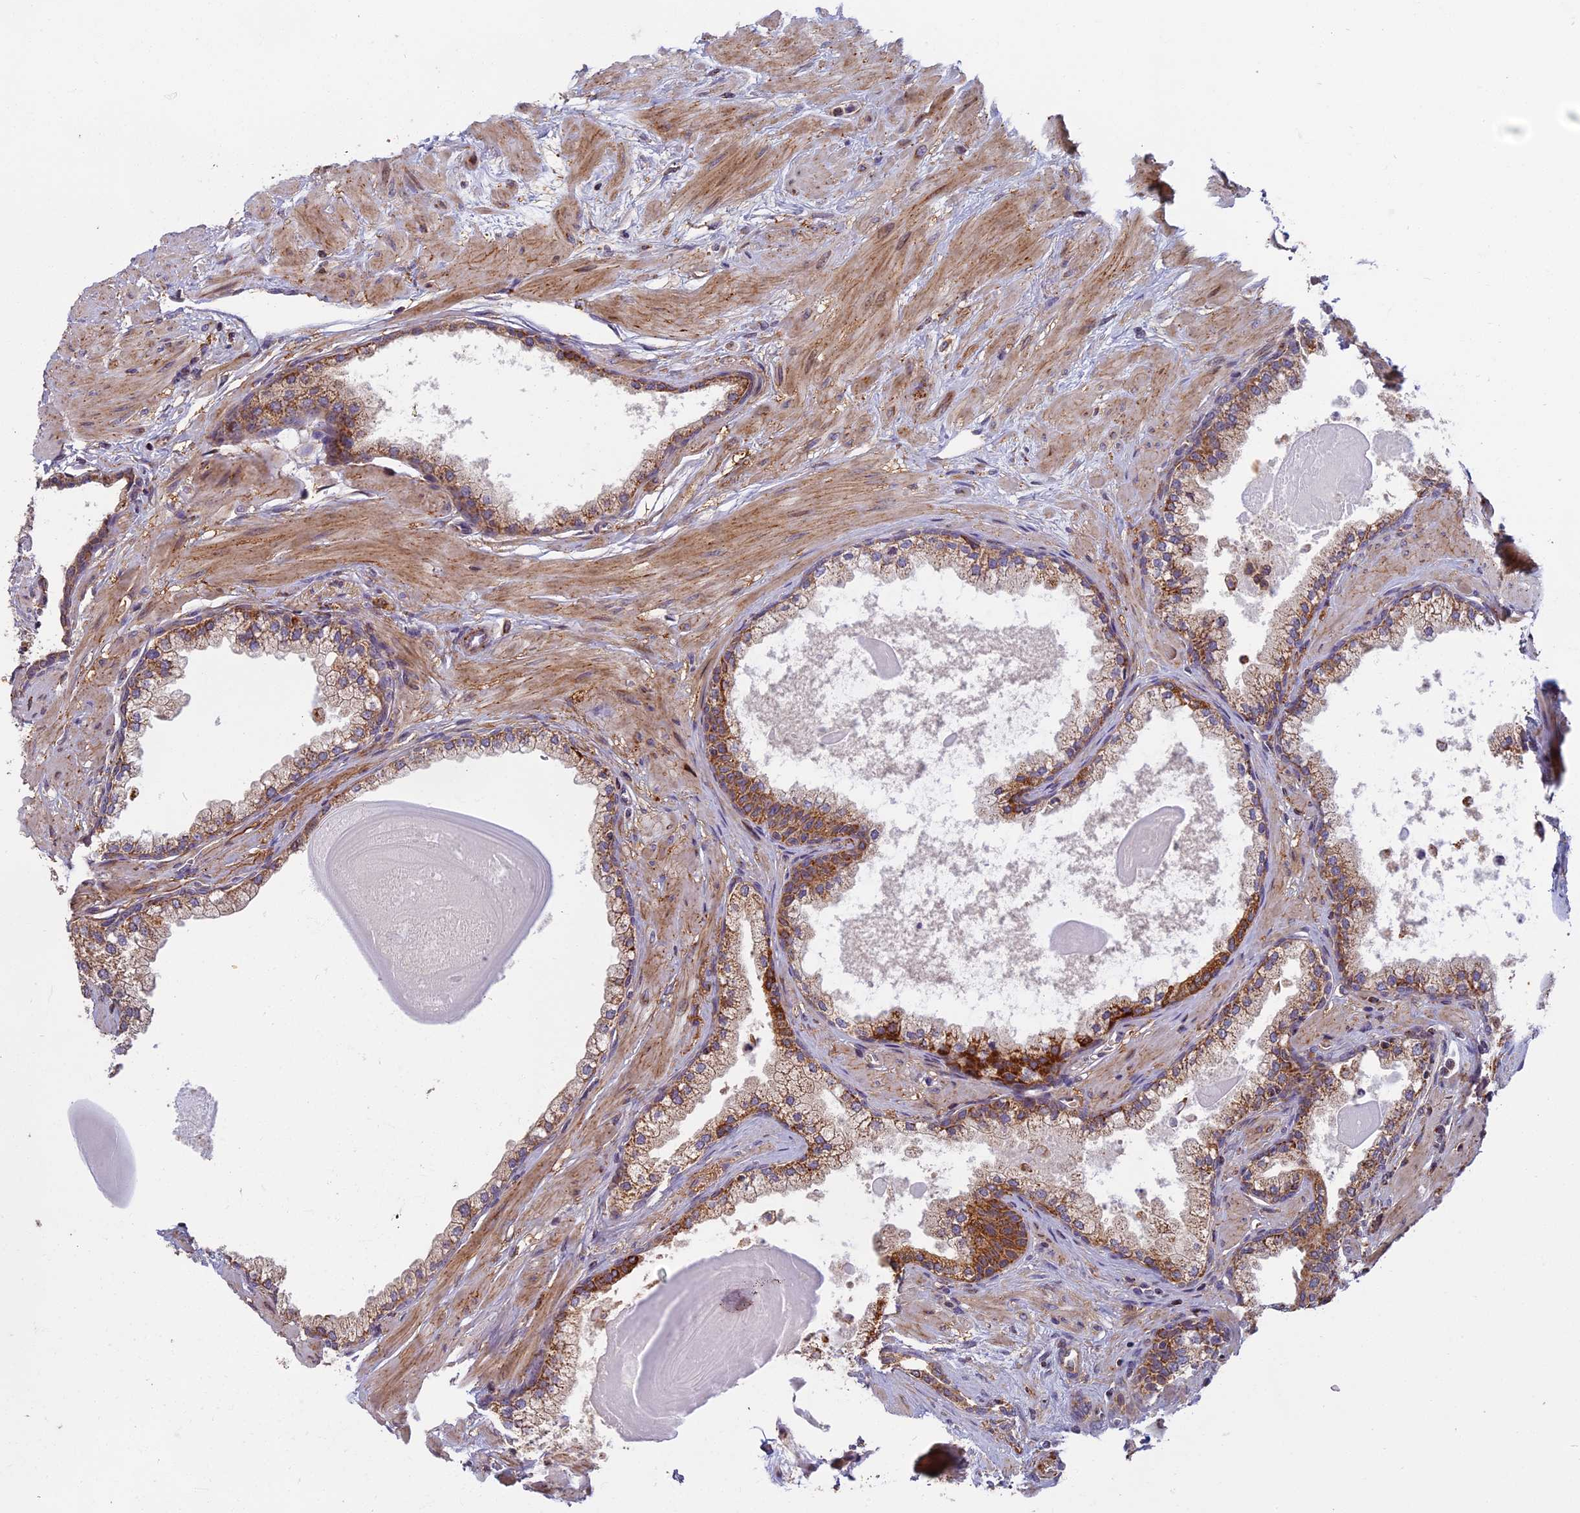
{"staining": {"intensity": "moderate", "quantity": ">75%", "location": "cytoplasmic/membranous"}, "tissue": "prostate", "cell_type": "Glandular cells", "image_type": "normal", "snomed": [{"axis": "morphology", "description": "Normal tissue, NOS"}, {"axis": "topography", "description": "Prostate"}], "caption": "Immunohistochemistry (IHC) photomicrograph of normal prostate: human prostate stained using IHC exhibits medium levels of moderate protein expression localized specifically in the cytoplasmic/membranous of glandular cells, appearing as a cytoplasmic/membranous brown color.", "gene": "EDAR", "patient": {"sex": "male", "age": 57}}